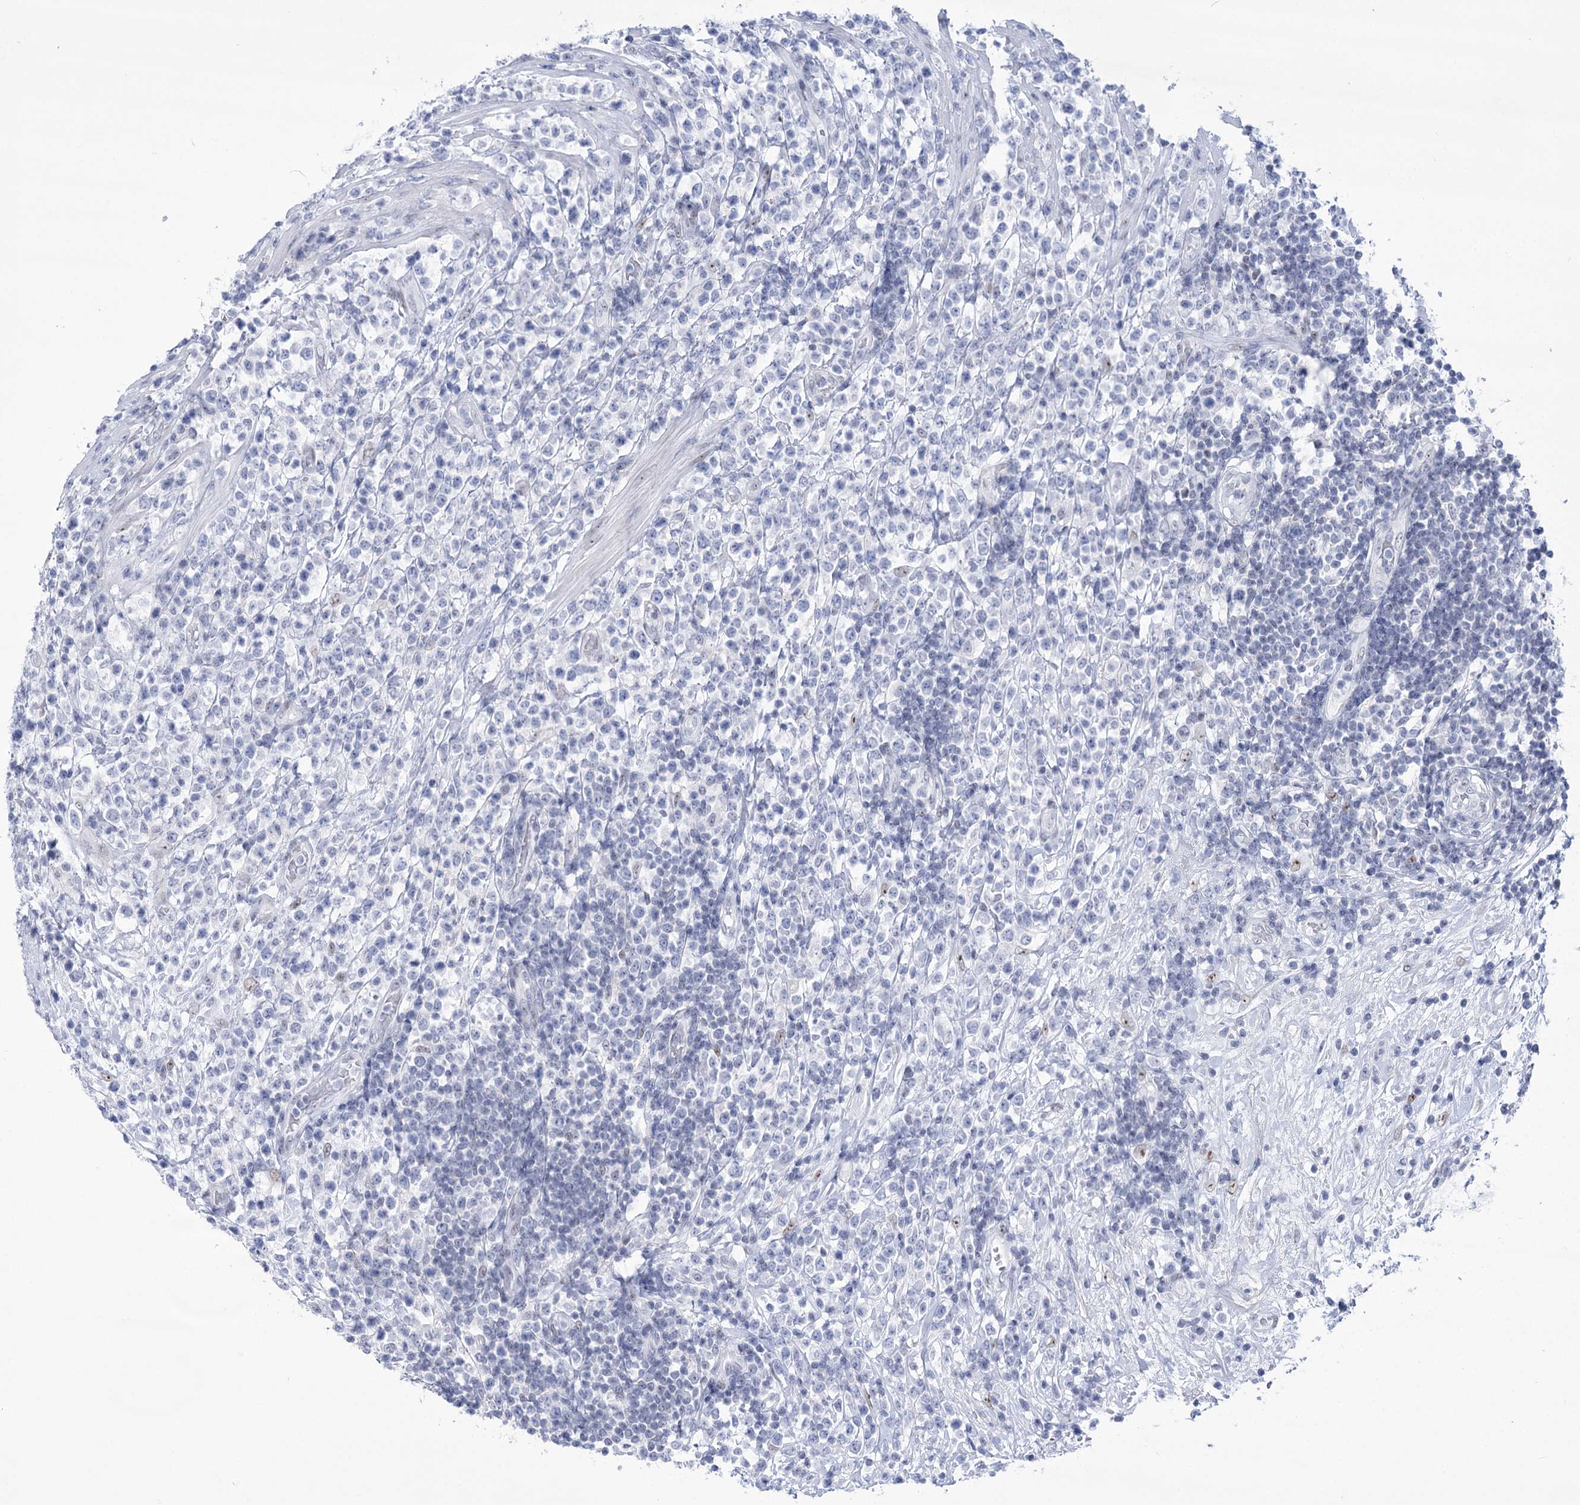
{"staining": {"intensity": "negative", "quantity": "none", "location": "none"}, "tissue": "lymphoma", "cell_type": "Tumor cells", "image_type": "cancer", "snomed": [{"axis": "morphology", "description": "Malignant lymphoma, non-Hodgkin's type, High grade"}, {"axis": "topography", "description": "Colon"}], "caption": "Image shows no significant protein staining in tumor cells of high-grade malignant lymphoma, non-Hodgkin's type. The staining was performed using DAB (3,3'-diaminobenzidine) to visualize the protein expression in brown, while the nuclei were stained in blue with hematoxylin (Magnification: 20x).", "gene": "HORMAD1", "patient": {"sex": "female", "age": 53}}